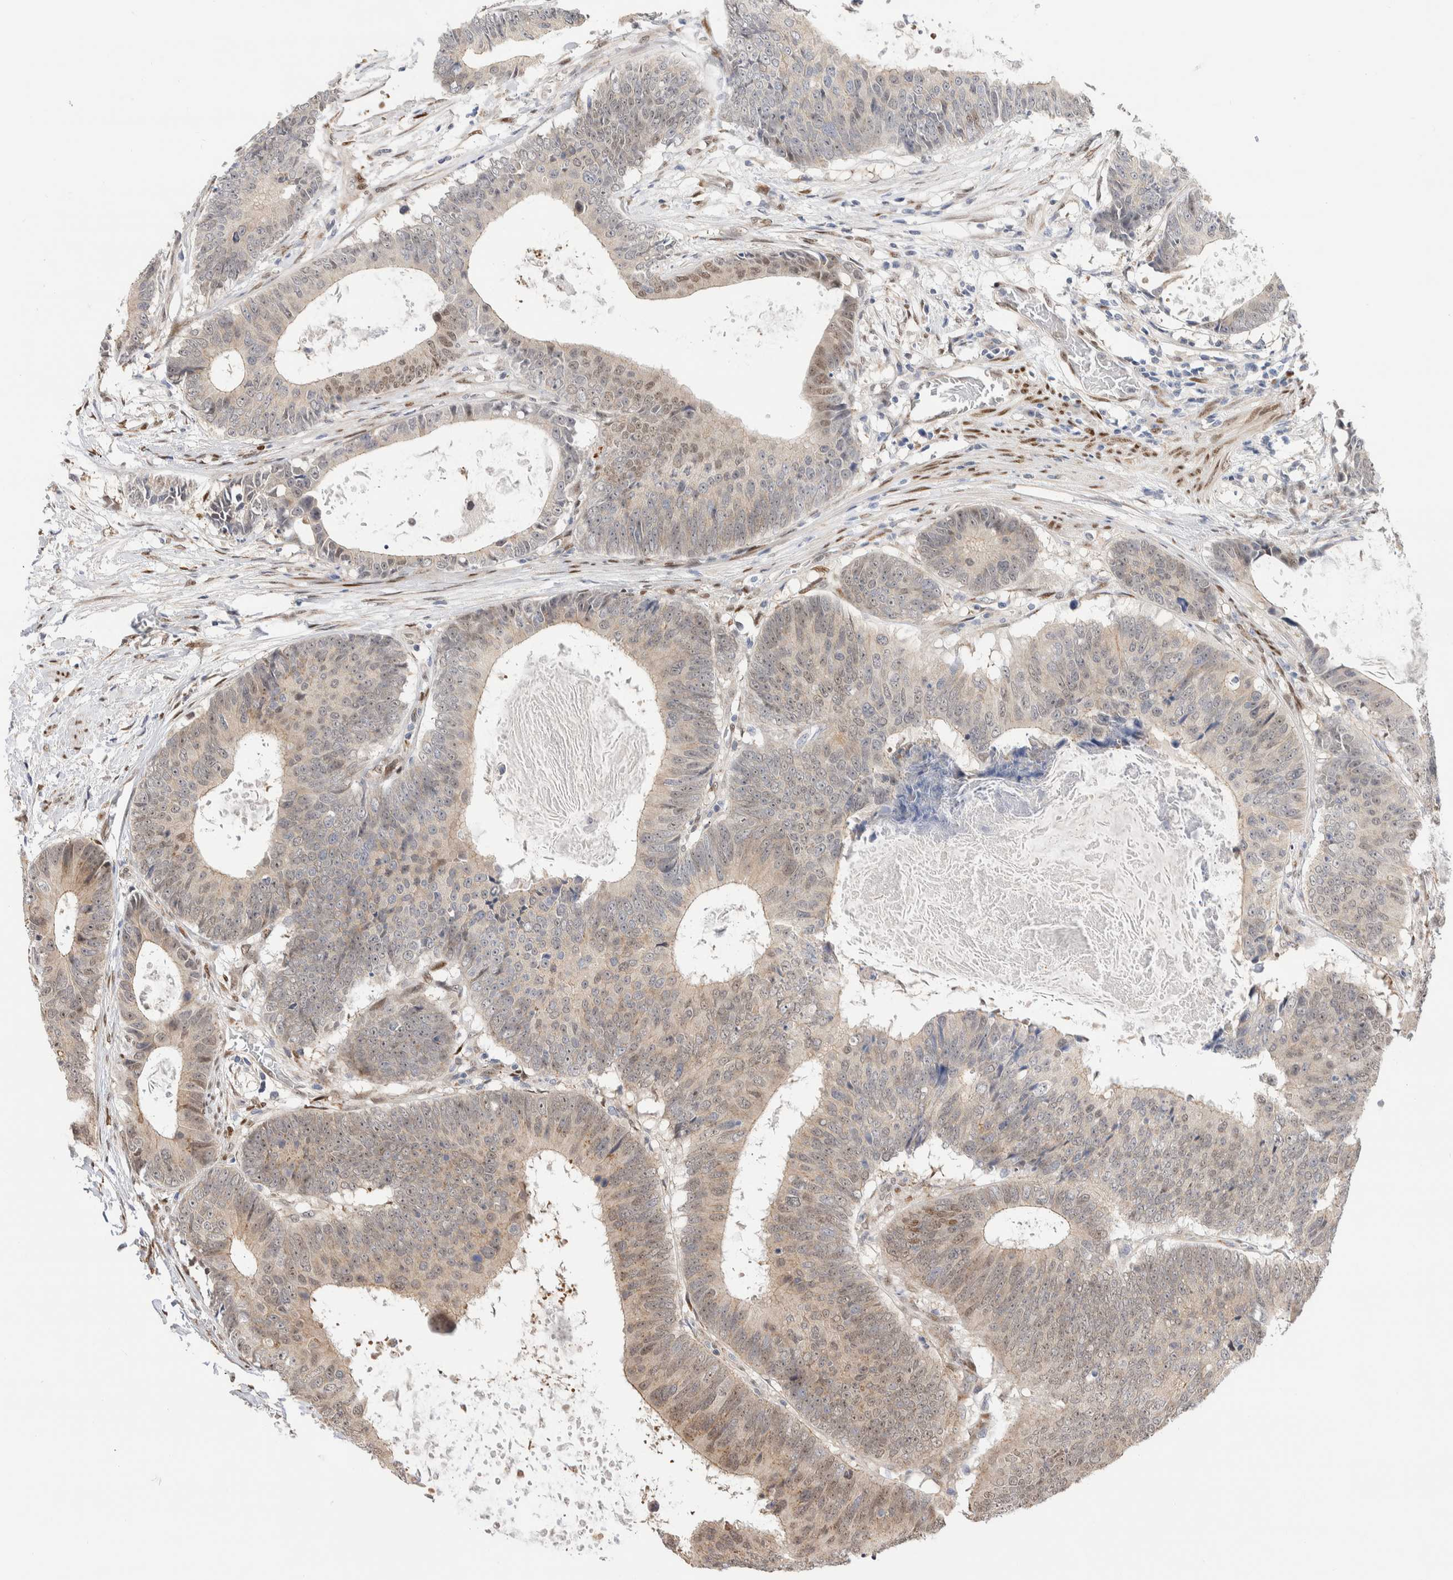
{"staining": {"intensity": "moderate", "quantity": "25%-75%", "location": "cytoplasmic/membranous,nuclear"}, "tissue": "colorectal cancer", "cell_type": "Tumor cells", "image_type": "cancer", "snomed": [{"axis": "morphology", "description": "Adenocarcinoma, NOS"}, {"axis": "topography", "description": "Colon"}], "caption": "This is an image of IHC staining of adenocarcinoma (colorectal), which shows moderate positivity in the cytoplasmic/membranous and nuclear of tumor cells.", "gene": "NSMAF", "patient": {"sex": "male", "age": 56}}